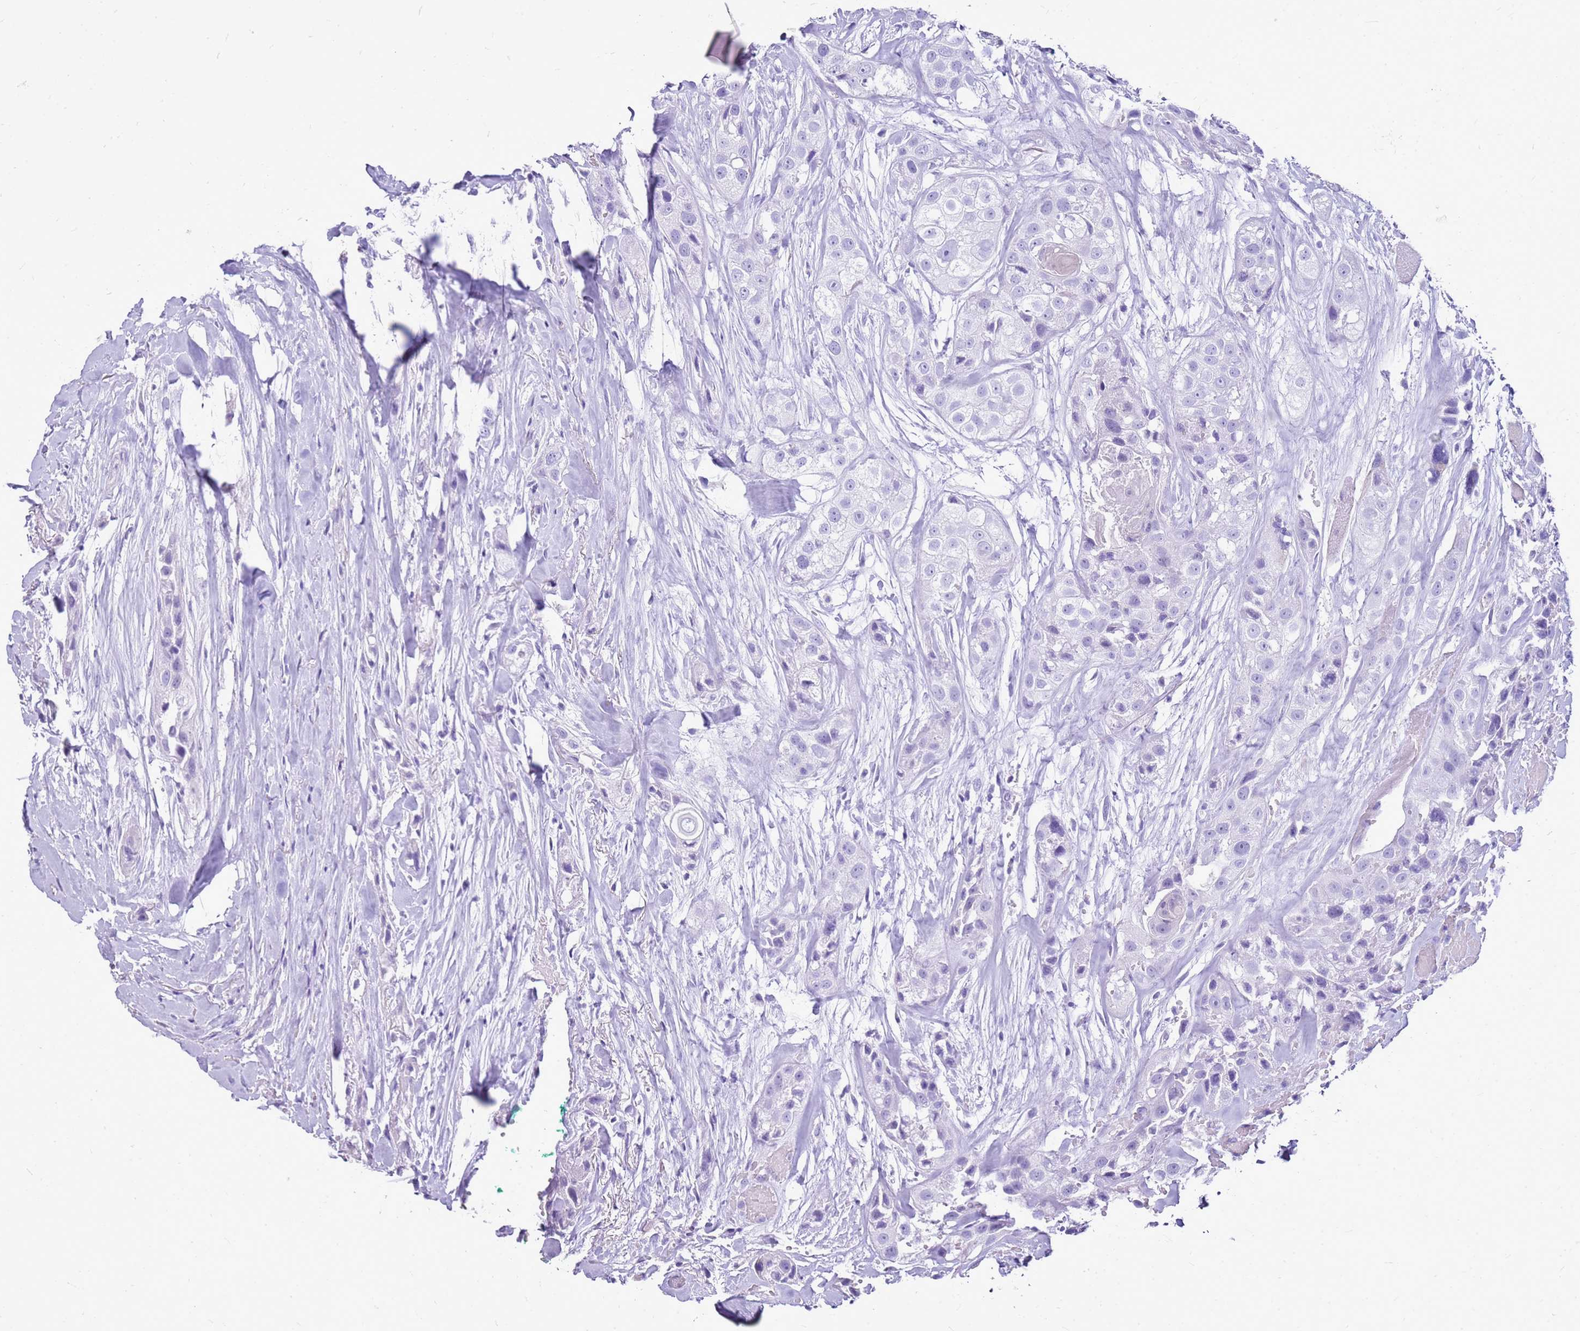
{"staining": {"intensity": "negative", "quantity": "none", "location": "none"}, "tissue": "head and neck cancer", "cell_type": "Tumor cells", "image_type": "cancer", "snomed": [{"axis": "morphology", "description": "Normal tissue, NOS"}, {"axis": "morphology", "description": "Squamous cell carcinoma, NOS"}, {"axis": "topography", "description": "Skeletal muscle"}, {"axis": "topography", "description": "Head-Neck"}], "caption": "High power microscopy photomicrograph of an immunohistochemistry (IHC) histopathology image of squamous cell carcinoma (head and neck), revealing no significant staining in tumor cells. (Brightfield microscopy of DAB (3,3'-diaminobenzidine) IHC at high magnification).", "gene": "CA8", "patient": {"sex": "male", "age": 51}}